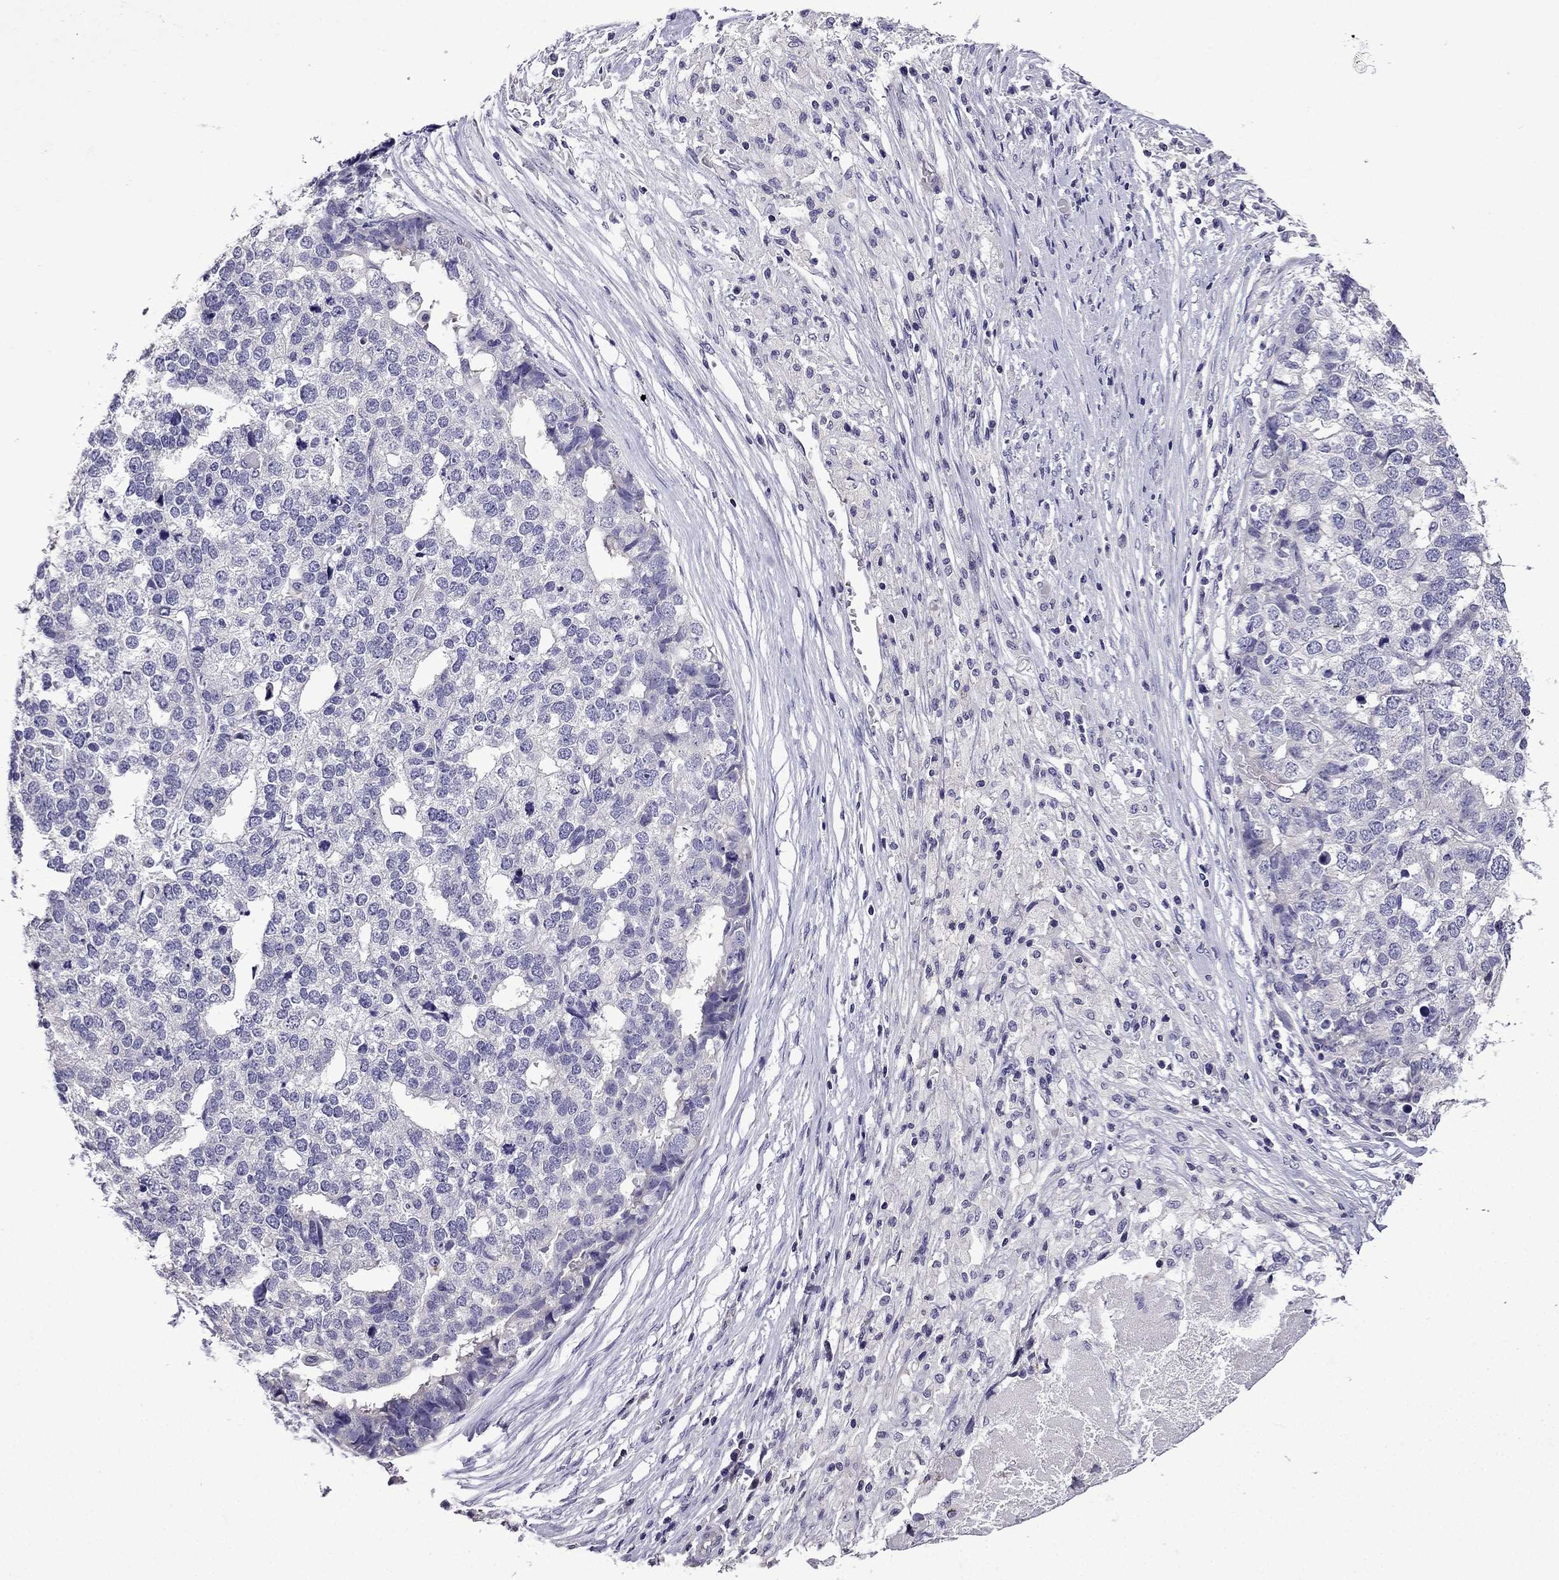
{"staining": {"intensity": "negative", "quantity": "none", "location": "none"}, "tissue": "stomach cancer", "cell_type": "Tumor cells", "image_type": "cancer", "snomed": [{"axis": "morphology", "description": "Adenocarcinoma, NOS"}, {"axis": "topography", "description": "Stomach"}], "caption": "A photomicrograph of human stomach cancer is negative for staining in tumor cells. Brightfield microscopy of immunohistochemistry (IHC) stained with DAB (3,3'-diaminobenzidine) (brown) and hematoxylin (blue), captured at high magnification.", "gene": "TTN", "patient": {"sex": "male", "age": 69}}